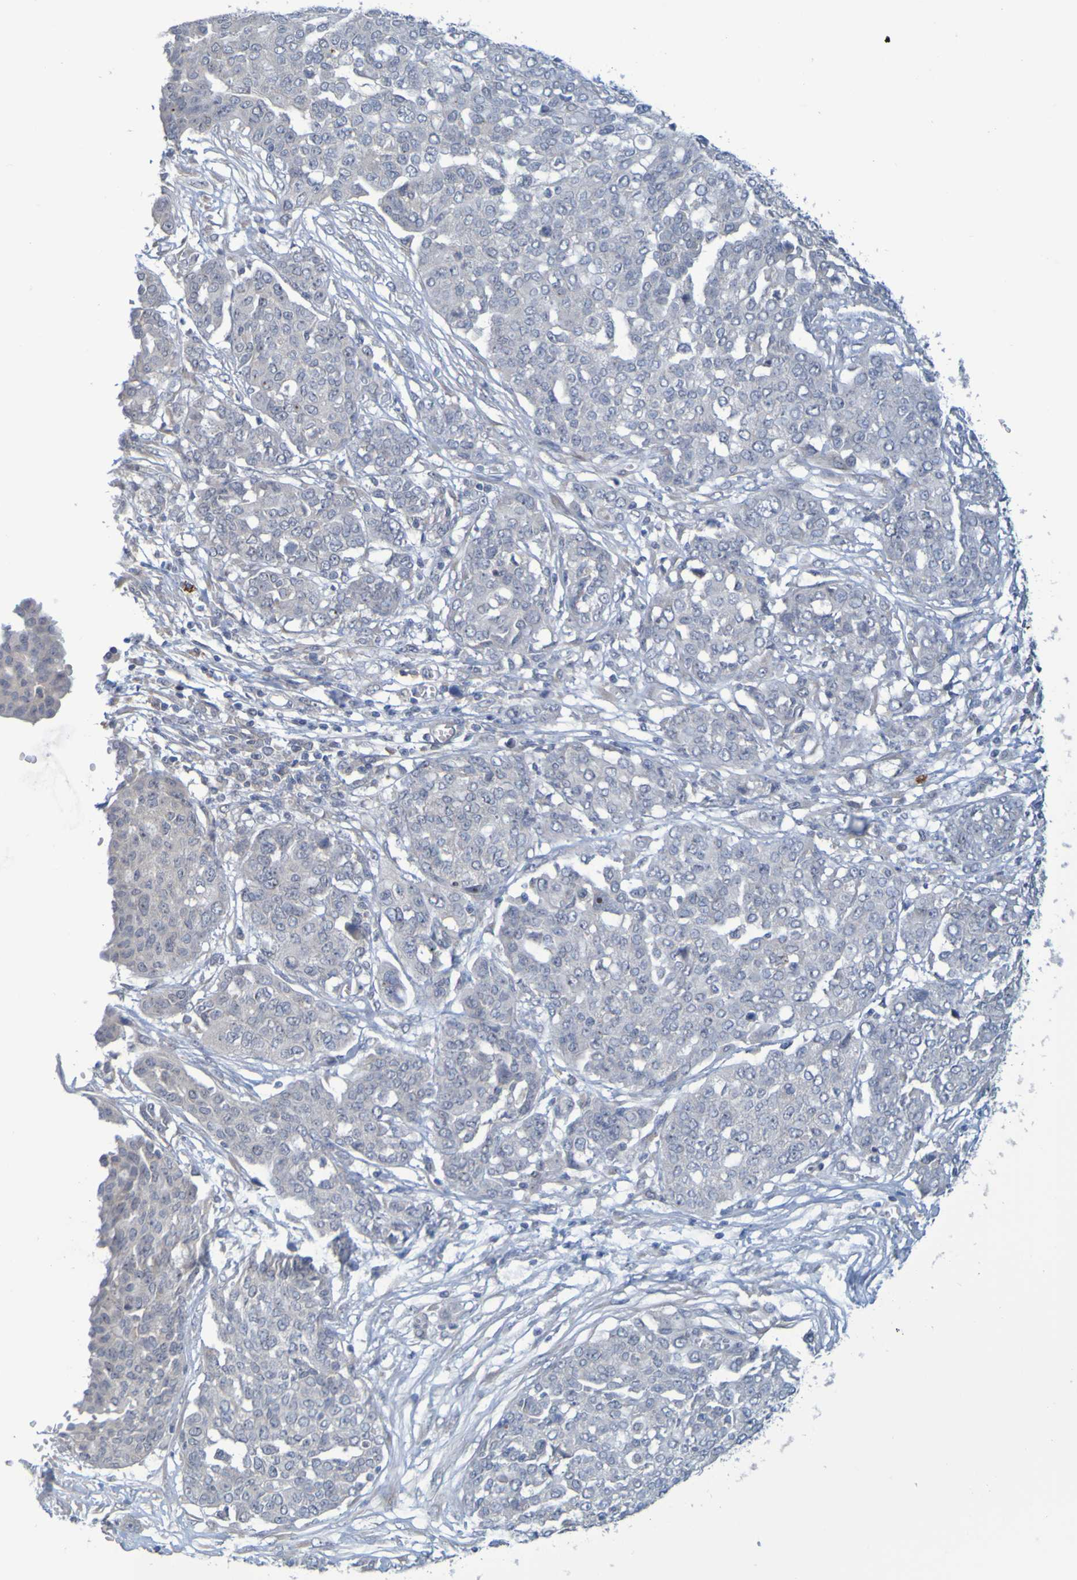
{"staining": {"intensity": "negative", "quantity": "none", "location": "none"}, "tissue": "ovarian cancer", "cell_type": "Tumor cells", "image_type": "cancer", "snomed": [{"axis": "morphology", "description": "Cystadenocarcinoma, serous, NOS"}, {"axis": "topography", "description": "Soft tissue"}, {"axis": "topography", "description": "Ovary"}], "caption": "DAB immunohistochemical staining of human serous cystadenocarcinoma (ovarian) demonstrates no significant expression in tumor cells.", "gene": "LILRB5", "patient": {"sex": "female", "age": 57}}